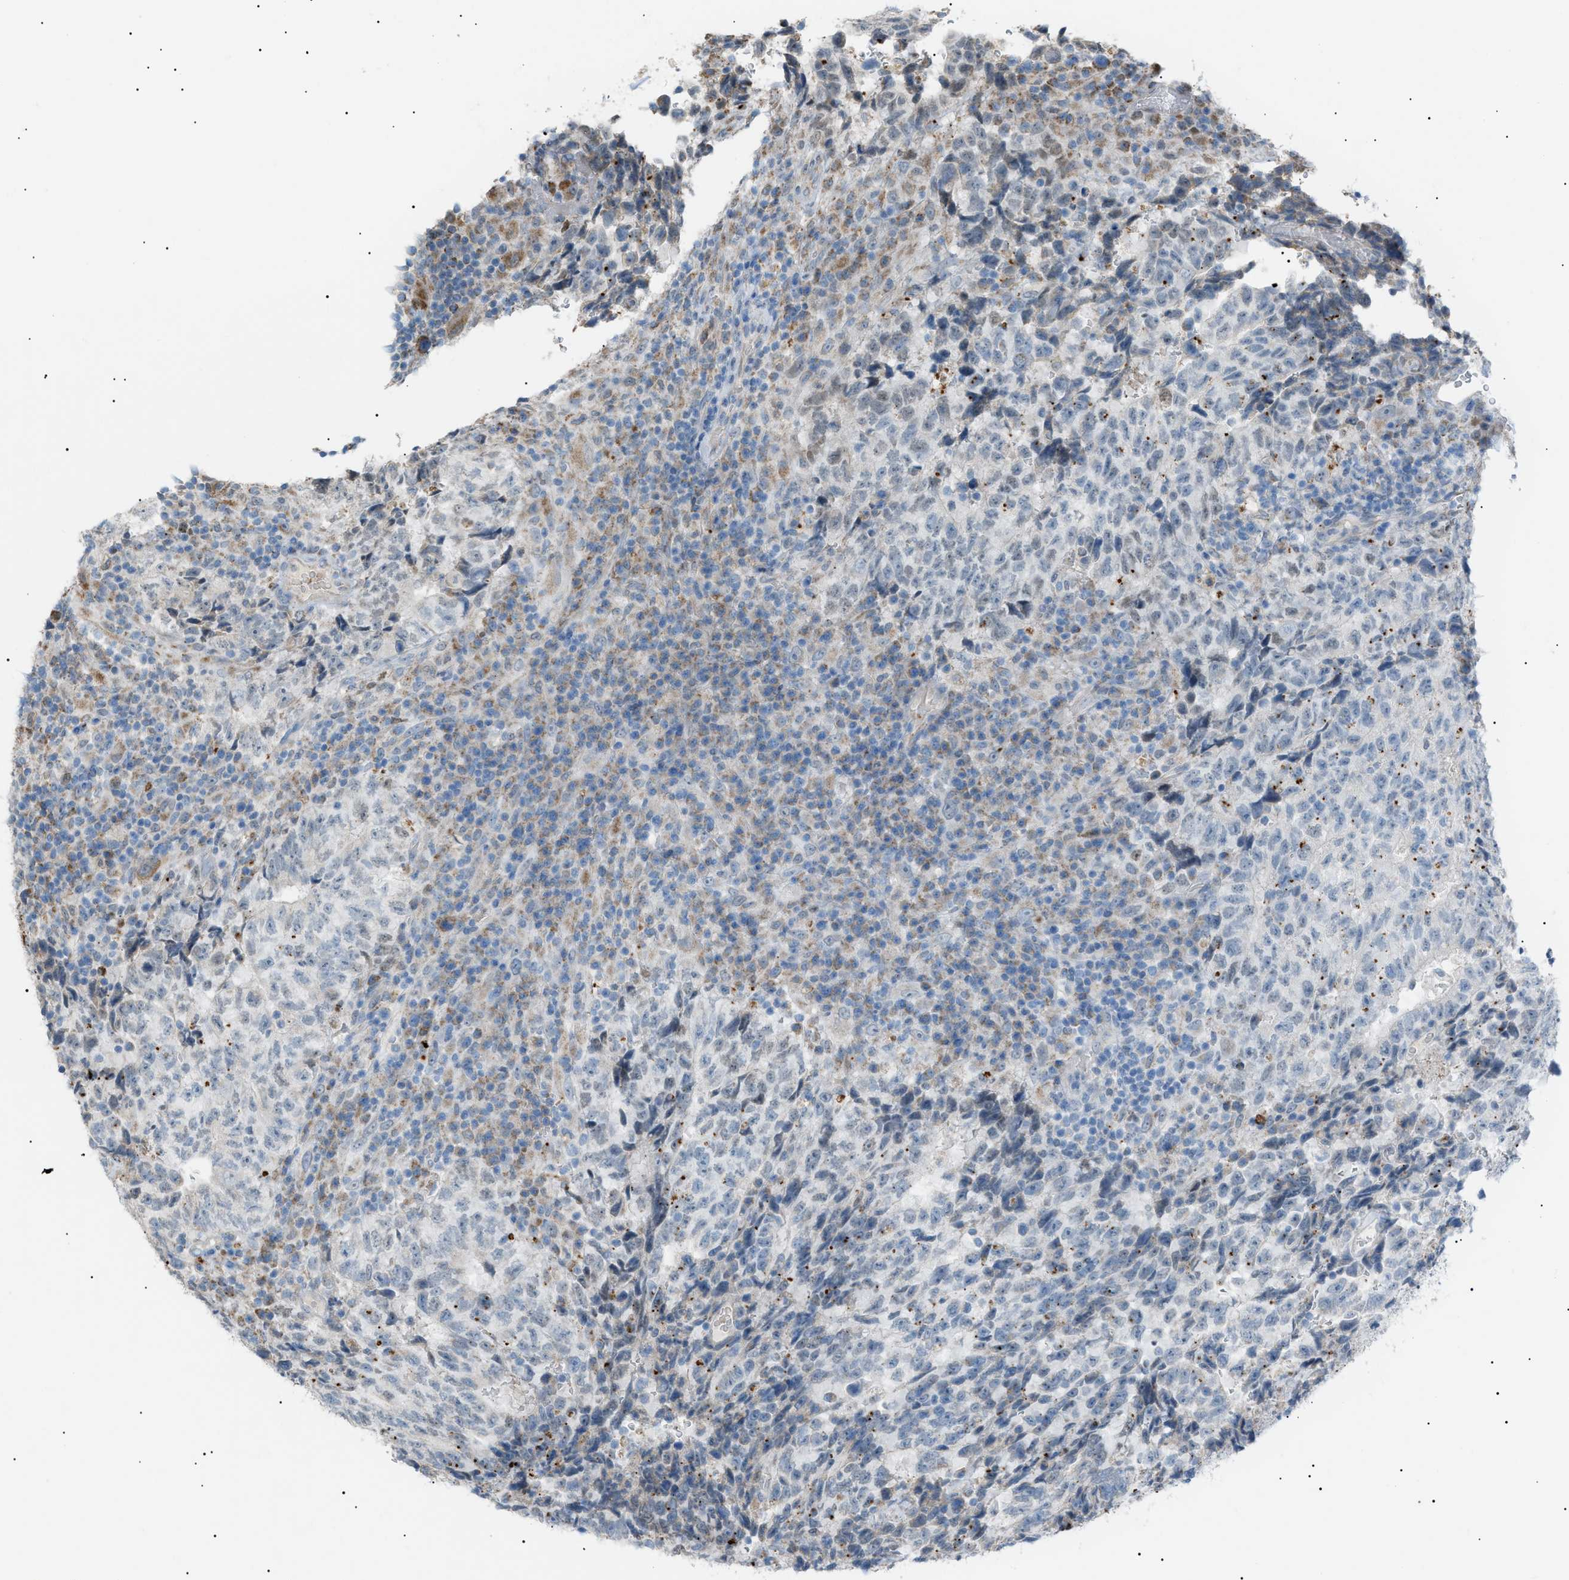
{"staining": {"intensity": "negative", "quantity": "none", "location": "none"}, "tissue": "testis cancer", "cell_type": "Tumor cells", "image_type": "cancer", "snomed": [{"axis": "morphology", "description": "Necrosis, NOS"}, {"axis": "morphology", "description": "Carcinoma, Embryonal, NOS"}, {"axis": "topography", "description": "Testis"}], "caption": "Micrograph shows no significant protein expression in tumor cells of testis cancer (embryonal carcinoma).", "gene": "ZNF516", "patient": {"sex": "male", "age": 19}}